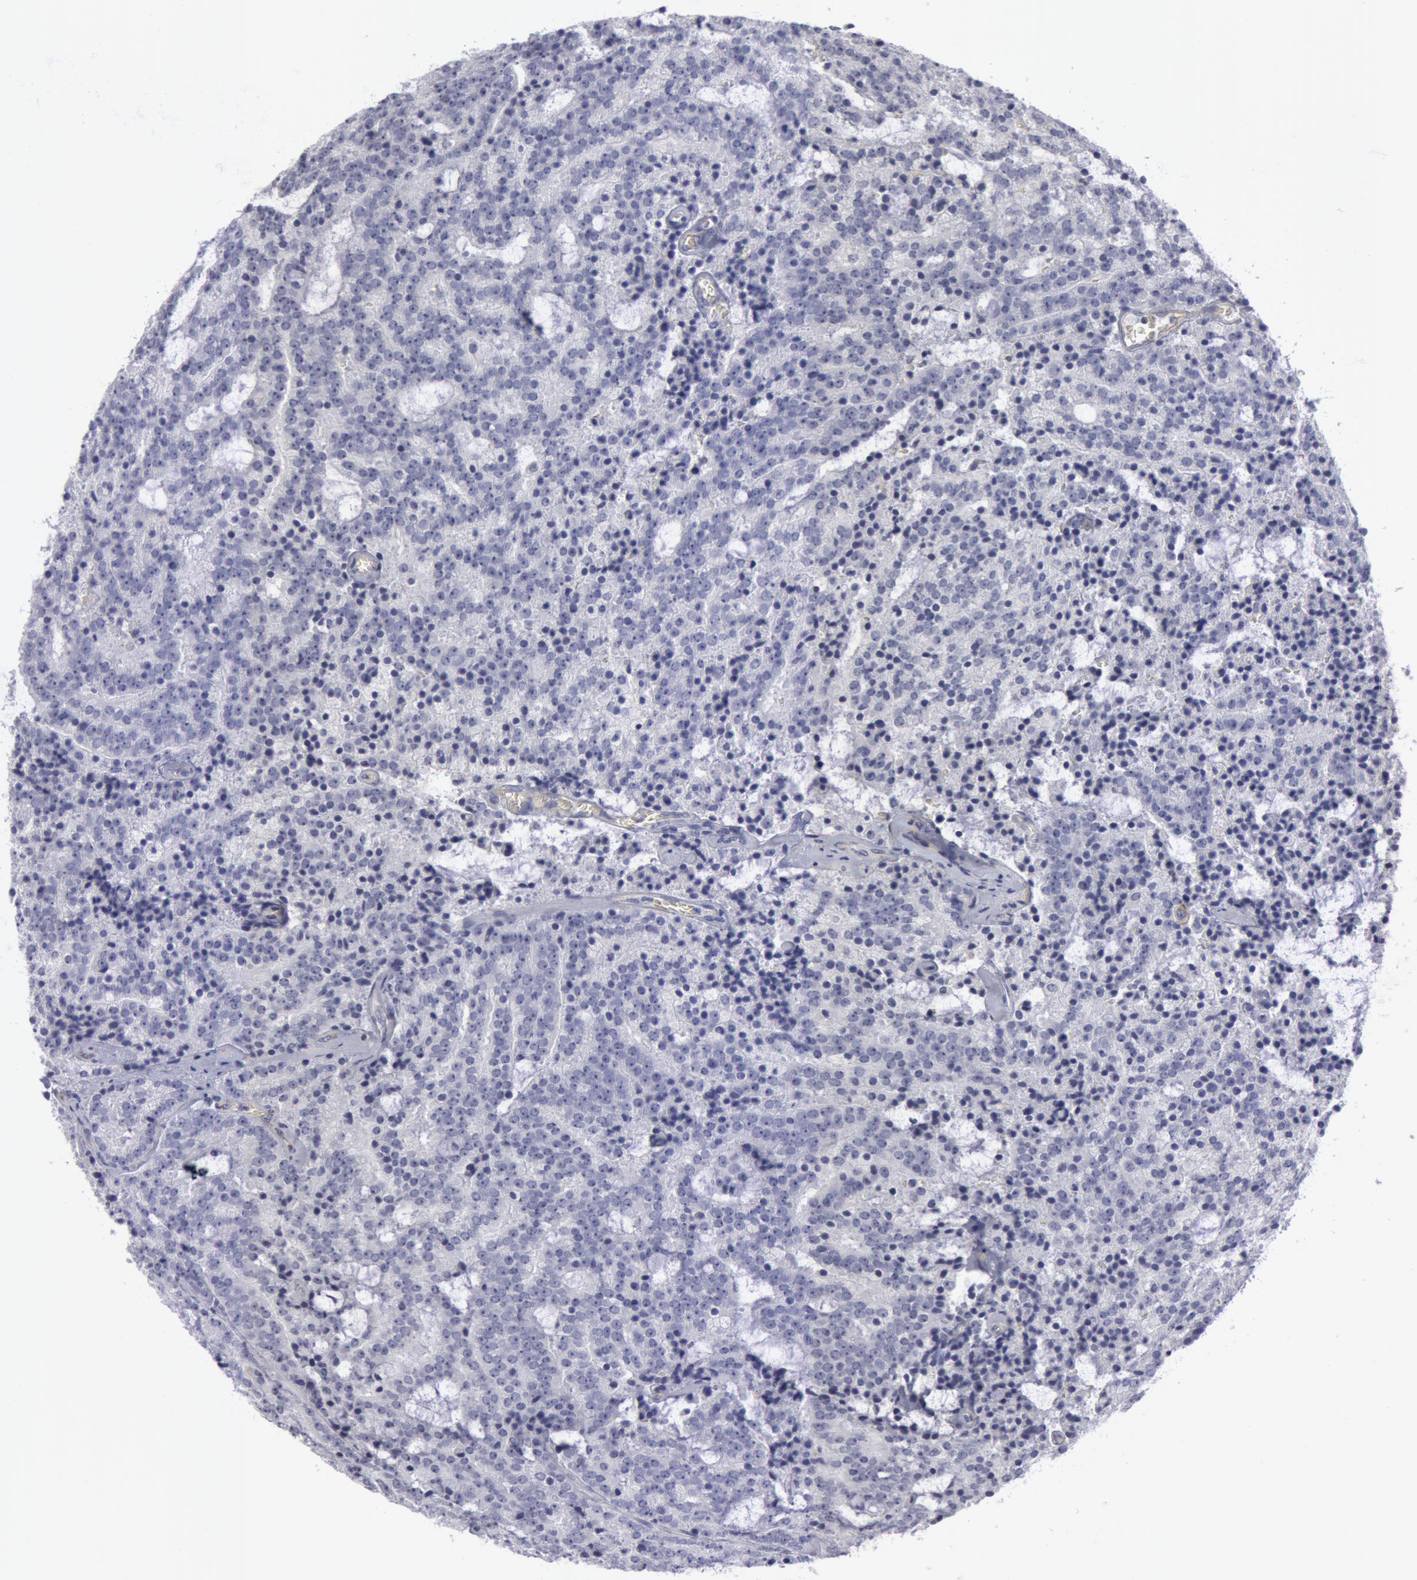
{"staining": {"intensity": "negative", "quantity": "none", "location": "none"}, "tissue": "prostate cancer", "cell_type": "Tumor cells", "image_type": "cancer", "snomed": [{"axis": "morphology", "description": "Adenocarcinoma, Medium grade"}, {"axis": "topography", "description": "Prostate"}], "caption": "Immunohistochemistry (IHC) of prostate cancer (medium-grade adenocarcinoma) demonstrates no expression in tumor cells.", "gene": "SMC1B", "patient": {"sex": "male", "age": 65}}